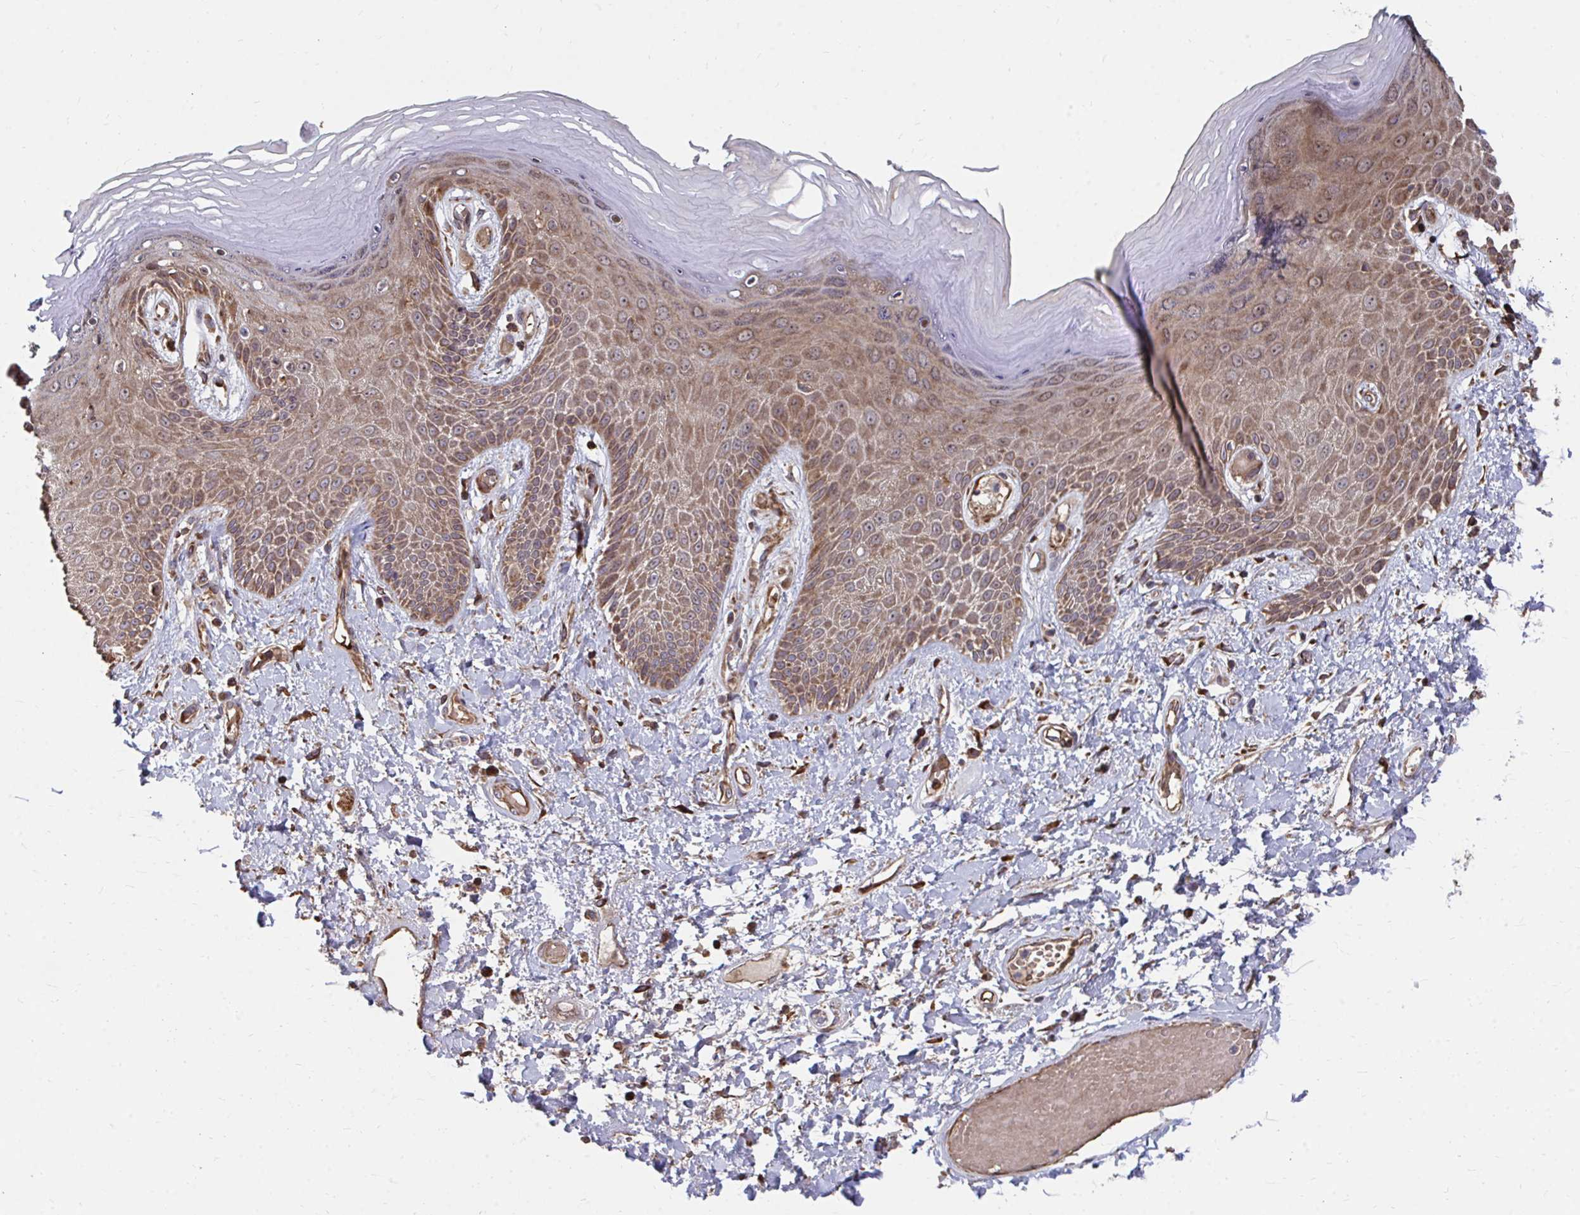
{"staining": {"intensity": "moderate", "quantity": ">75%", "location": "cytoplasmic/membranous"}, "tissue": "skin", "cell_type": "Epidermal cells", "image_type": "normal", "snomed": [{"axis": "morphology", "description": "Normal tissue, NOS"}, {"axis": "topography", "description": "Anal"}, {"axis": "topography", "description": "Peripheral nerve tissue"}], "caption": "A medium amount of moderate cytoplasmic/membranous positivity is appreciated in approximately >75% of epidermal cells in unremarkable skin. (brown staining indicates protein expression, while blue staining denotes nuclei).", "gene": "FAM89A", "patient": {"sex": "male", "age": 78}}